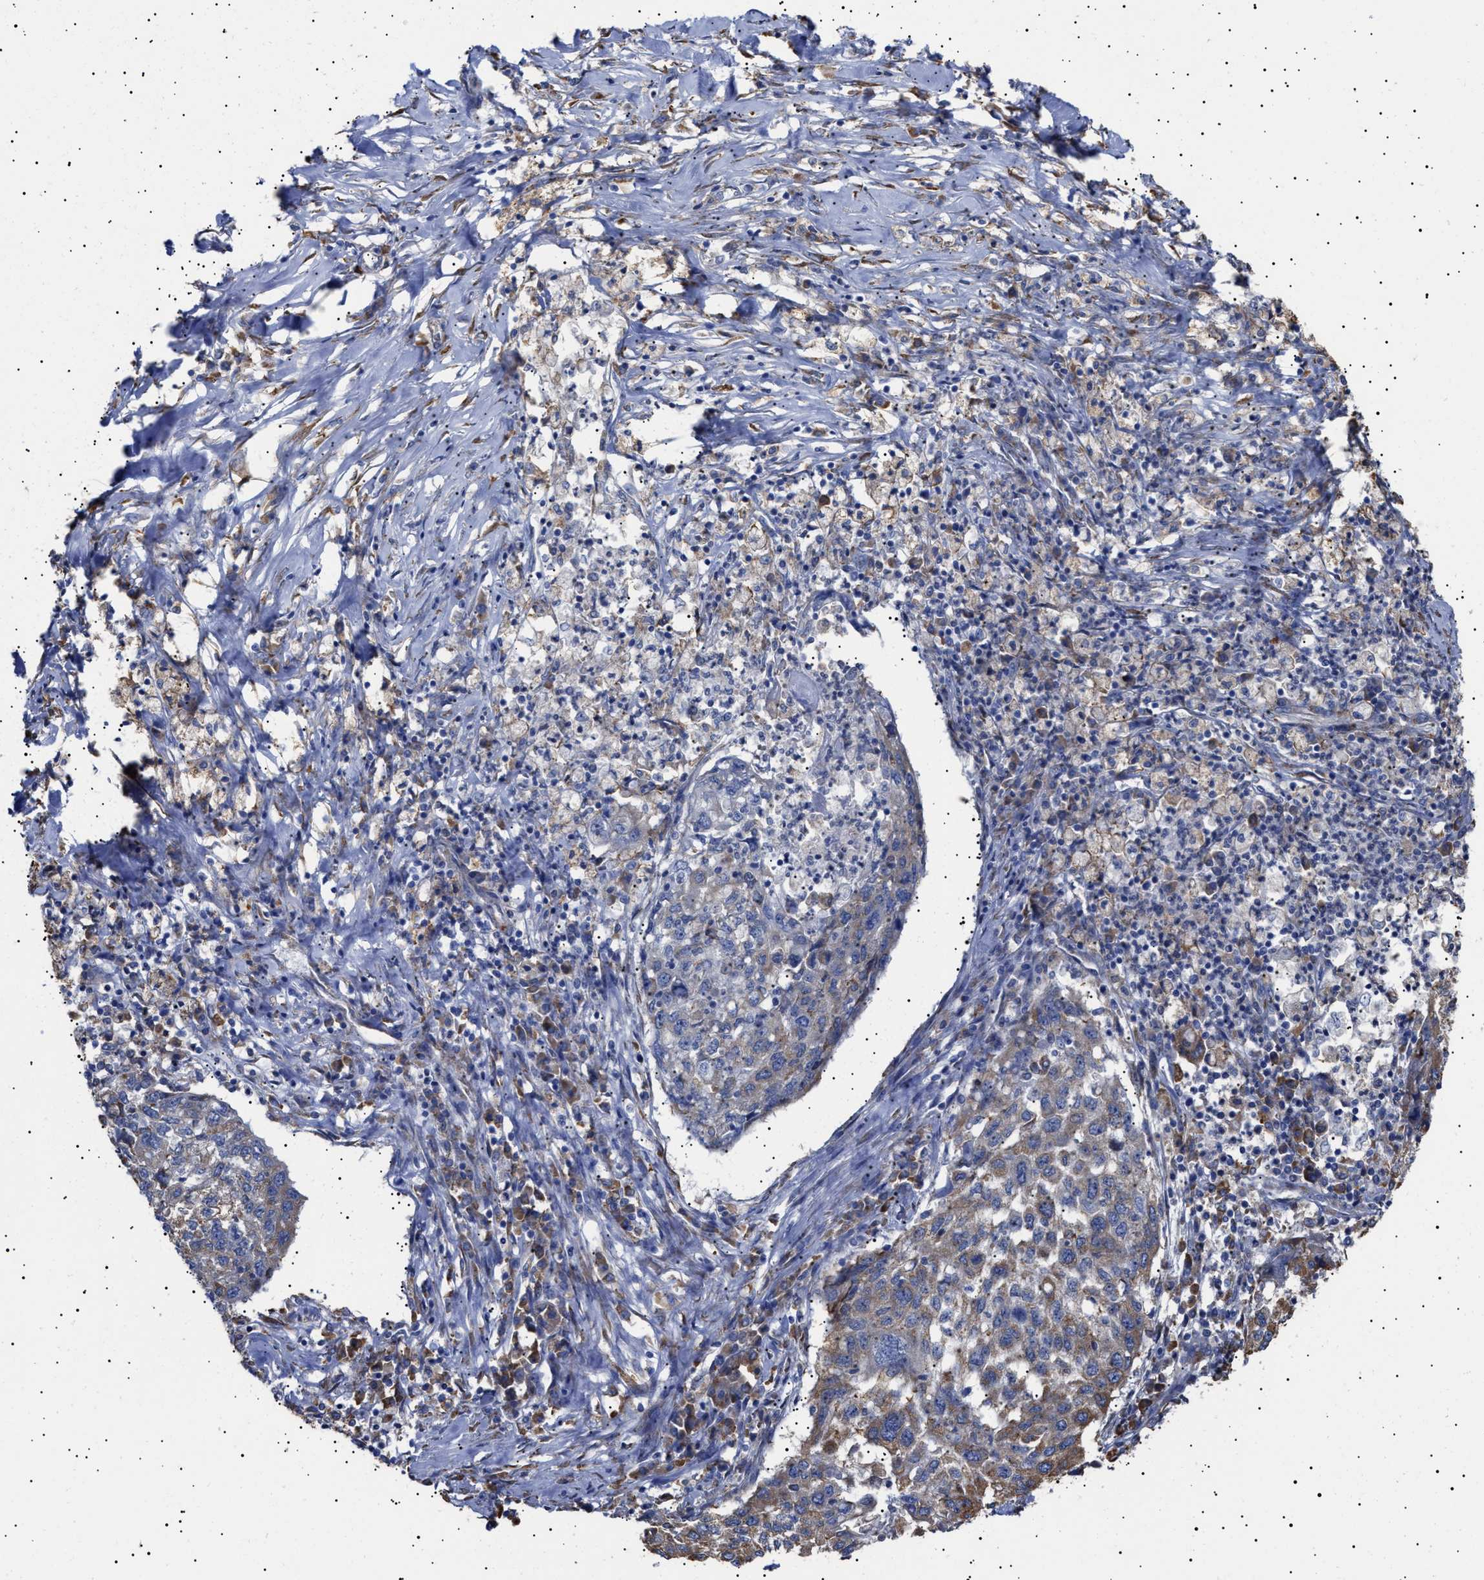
{"staining": {"intensity": "weak", "quantity": "25%-75%", "location": "cytoplasmic/membranous"}, "tissue": "lung cancer", "cell_type": "Tumor cells", "image_type": "cancer", "snomed": [{"axis": "morphology", "description": "Squamous cell carcinoma, NOS"}, {"axis": "topography", "description": "Lung"}], "caption": "High-power microscopy captured an IHC photomicrograph of squamous cell carcinoma (lung), revealing weak cytoplasmic/membranous expression in approximately 25%-75% of tumor cells.", "gene": "ERCC6L2", "patient": {"sex": "female", "age": 63}}